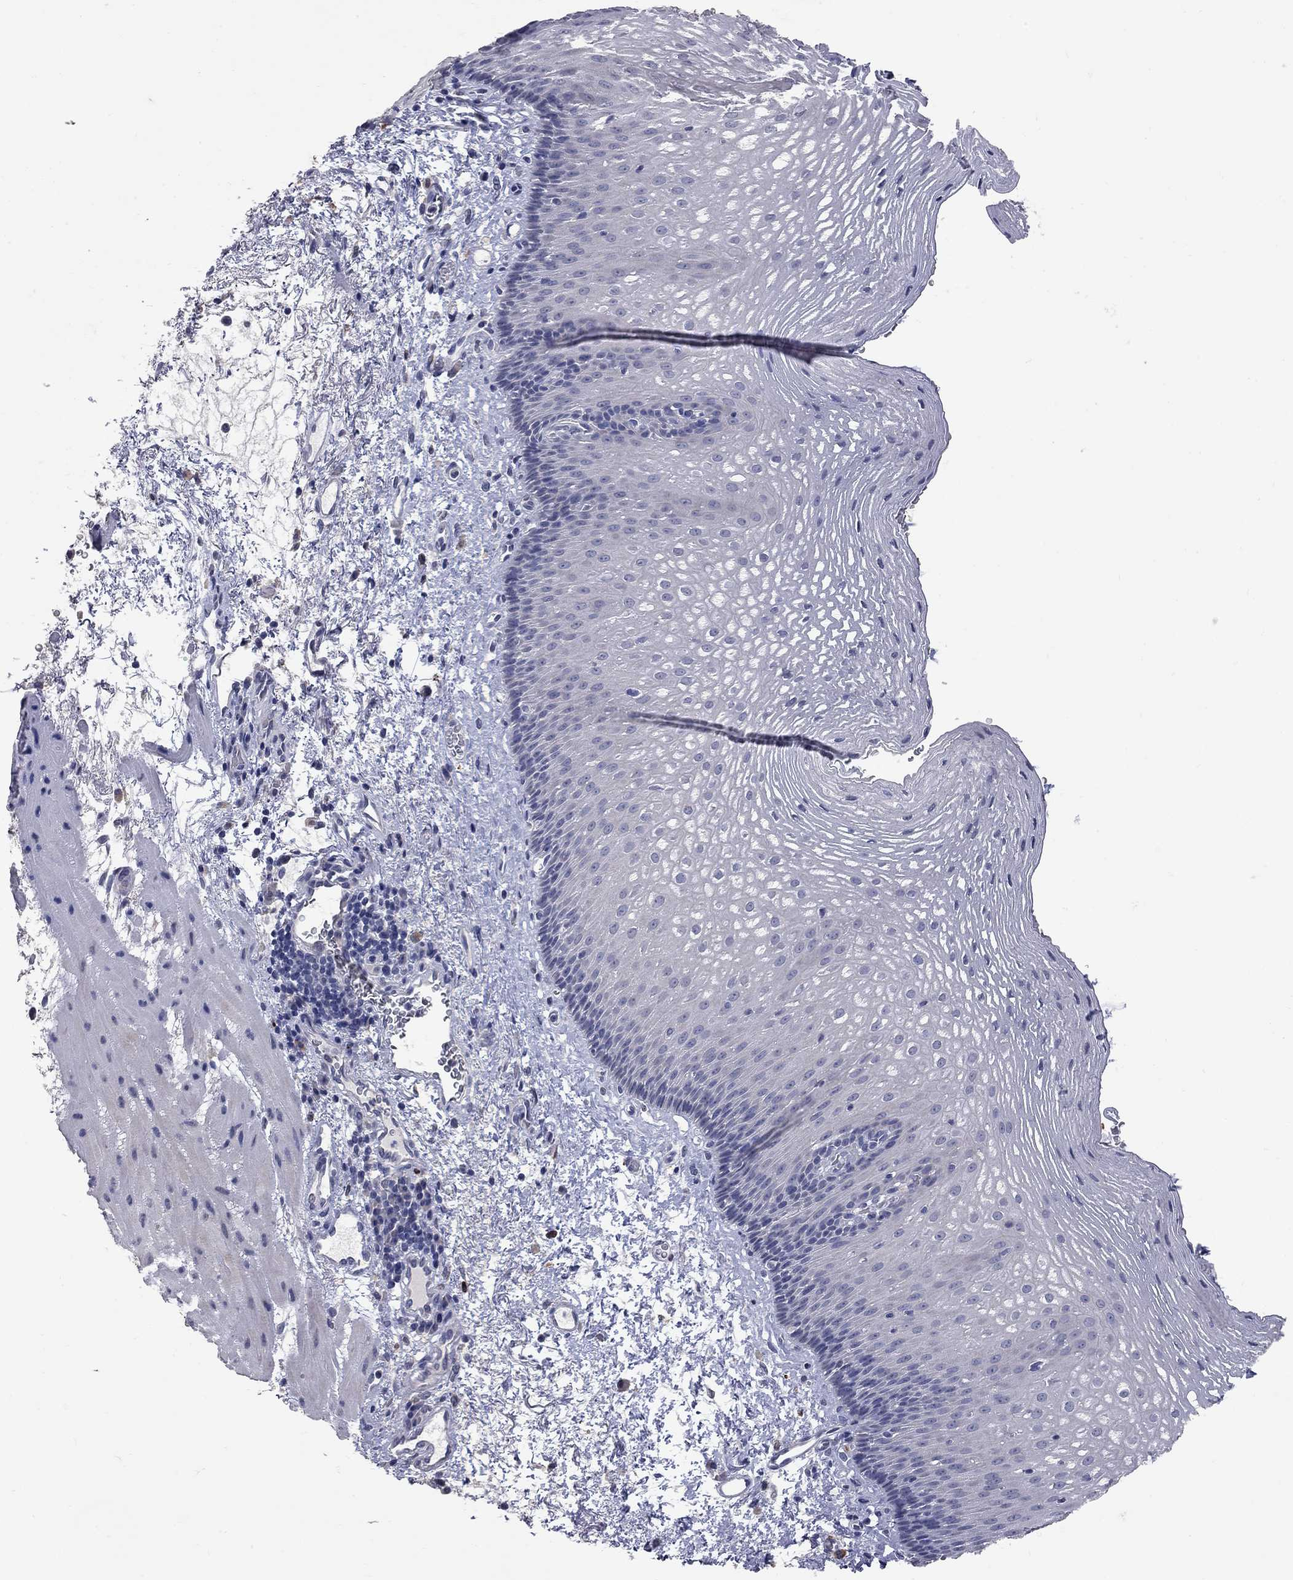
{"staining": {"intensity": "negative", "quantity": "none", "location": "none"}, "tissue": "esophagus", "cell_type": "Squamous epithelial cells", "image_type": "normal", "snomed": [{"axis": "morphology", "description": "Normal tissue, NOS"}, {"axis": "topography", "description": "Esophagus"}], "caption": "Esophagus stained for a protein using immunohistochemistry (IHC) shows no positivity squamous epithelial cells.", "gene": "NOS2", "patient": {"sex": "male", "age": 76}}